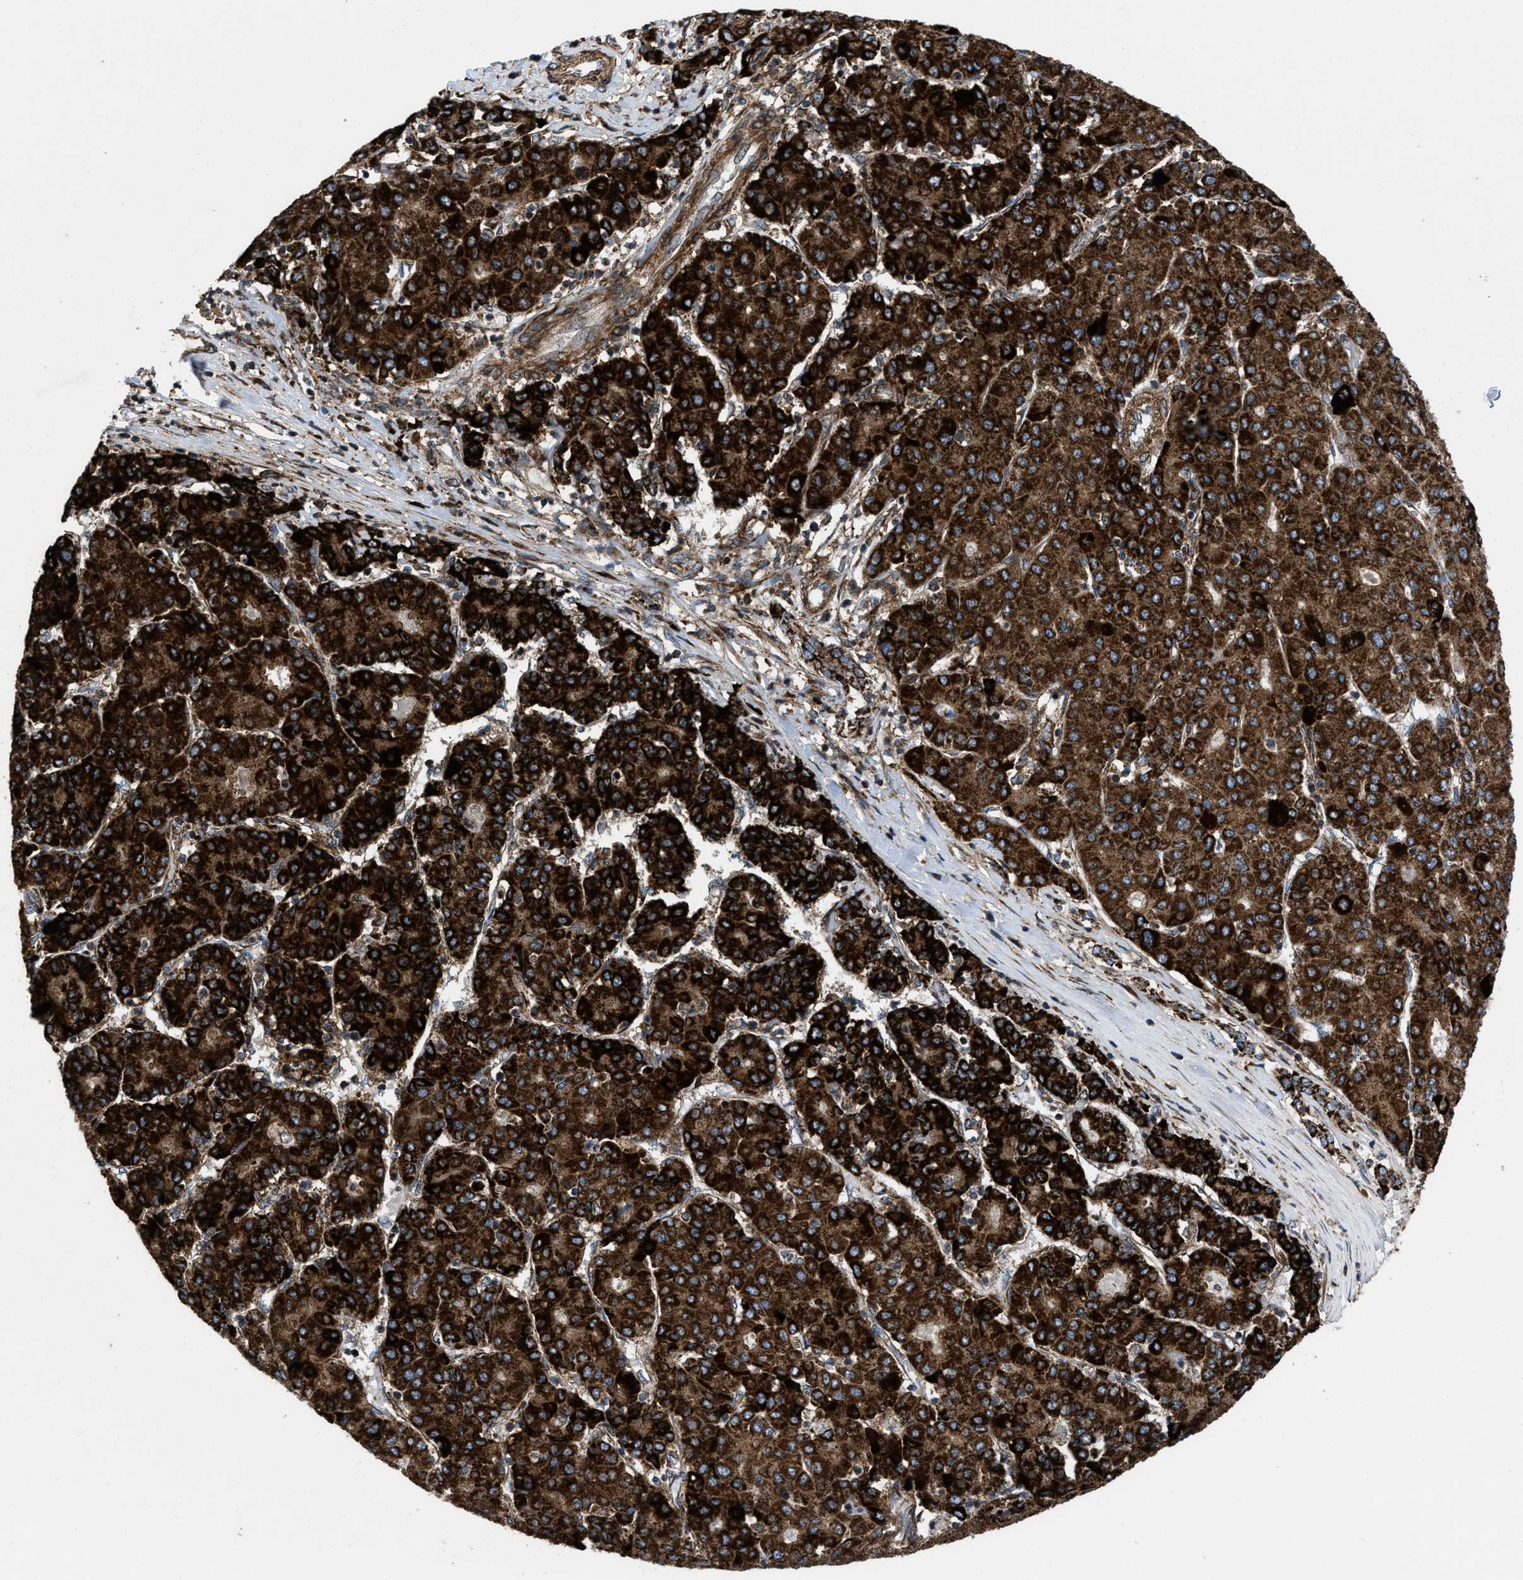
{"staining": {"intensity": "strong", "quantity": ">75%", "location": "cytoplasmic/membranous"}, "tissue": "liver cancer", "cell_type": "Tumor cells", "image_type": "cancer", "snomed": [{"axis": "morphology", "description": "Carcinoma, Hepatocellular, NOS"}, {"axis": "topography", "description": "Liver"}], "caption": "Immunohistochemistry (IHC) histopathology image of neoplastic tissue: human hepatocellular carcinoma (liver) stained using immunohistochemistry reveals high levels of strong protein expression localized specifically in the cytoplasmic/membranous of tumor cells, appearing as a cytoplasmic/membranous brown color.", "gene": "PER3", "patient": {"sex": "male", "age": 65}}